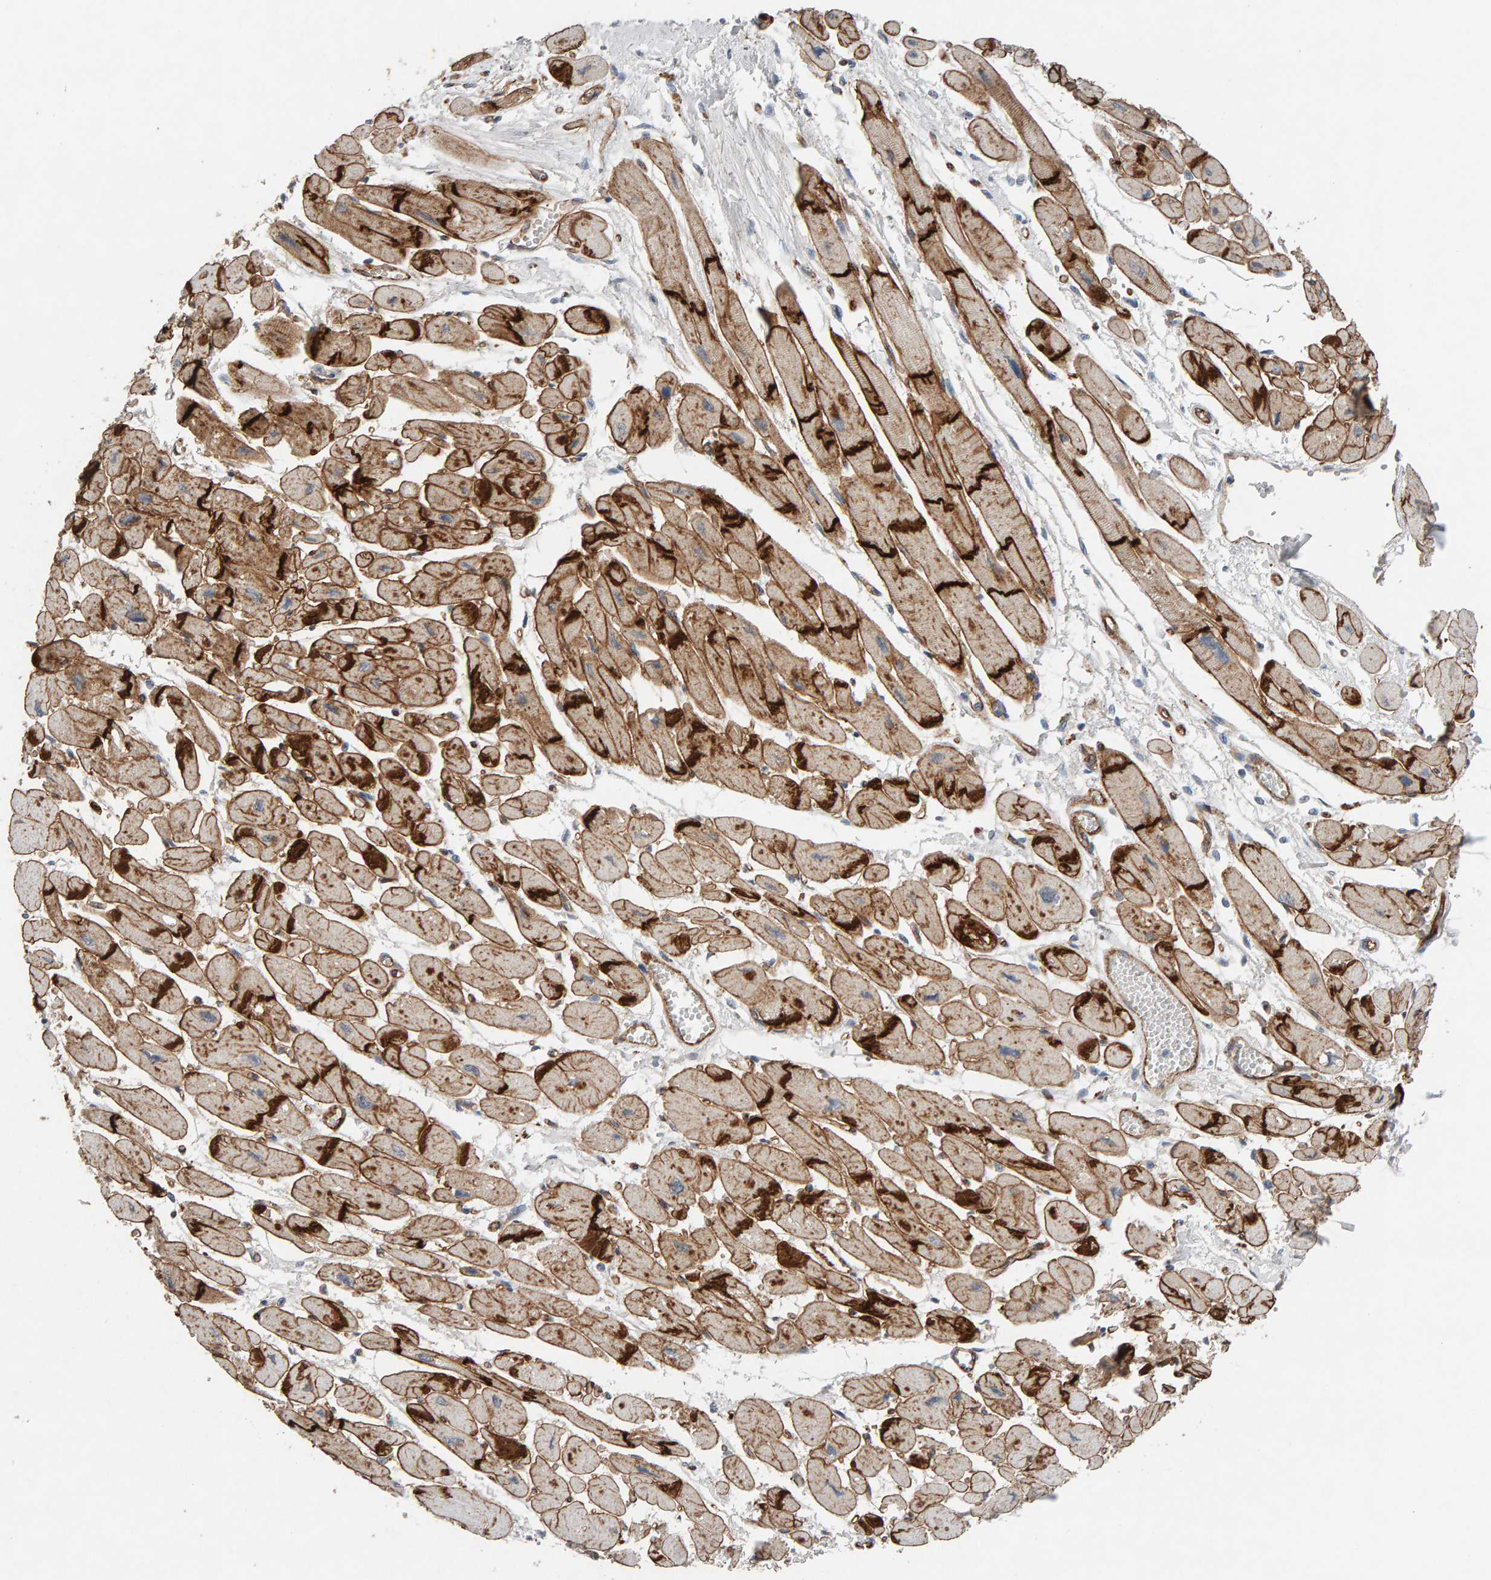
{"staining": {"intensity": "strong", "quantity": ">75%", "location": "cytoplasmic/membranous"}, "tissue": "heart muscle", "cell_type": "Cardiomyocytes", "image_type": "normal", "snomed": [{"axis": "morphology", "description": "Normal tissue, NOS"}, {"axis": "topography", "description": "Heart"}], "caption": "A brown stain labels strong cytoplasmic/membranous positivity of a protein in cardiomyocytes of unremarkable heart muscle. Nuclei are stained in blue.", "gene": "PTPRM", "patient": {"sex": "female", "age": 54}}